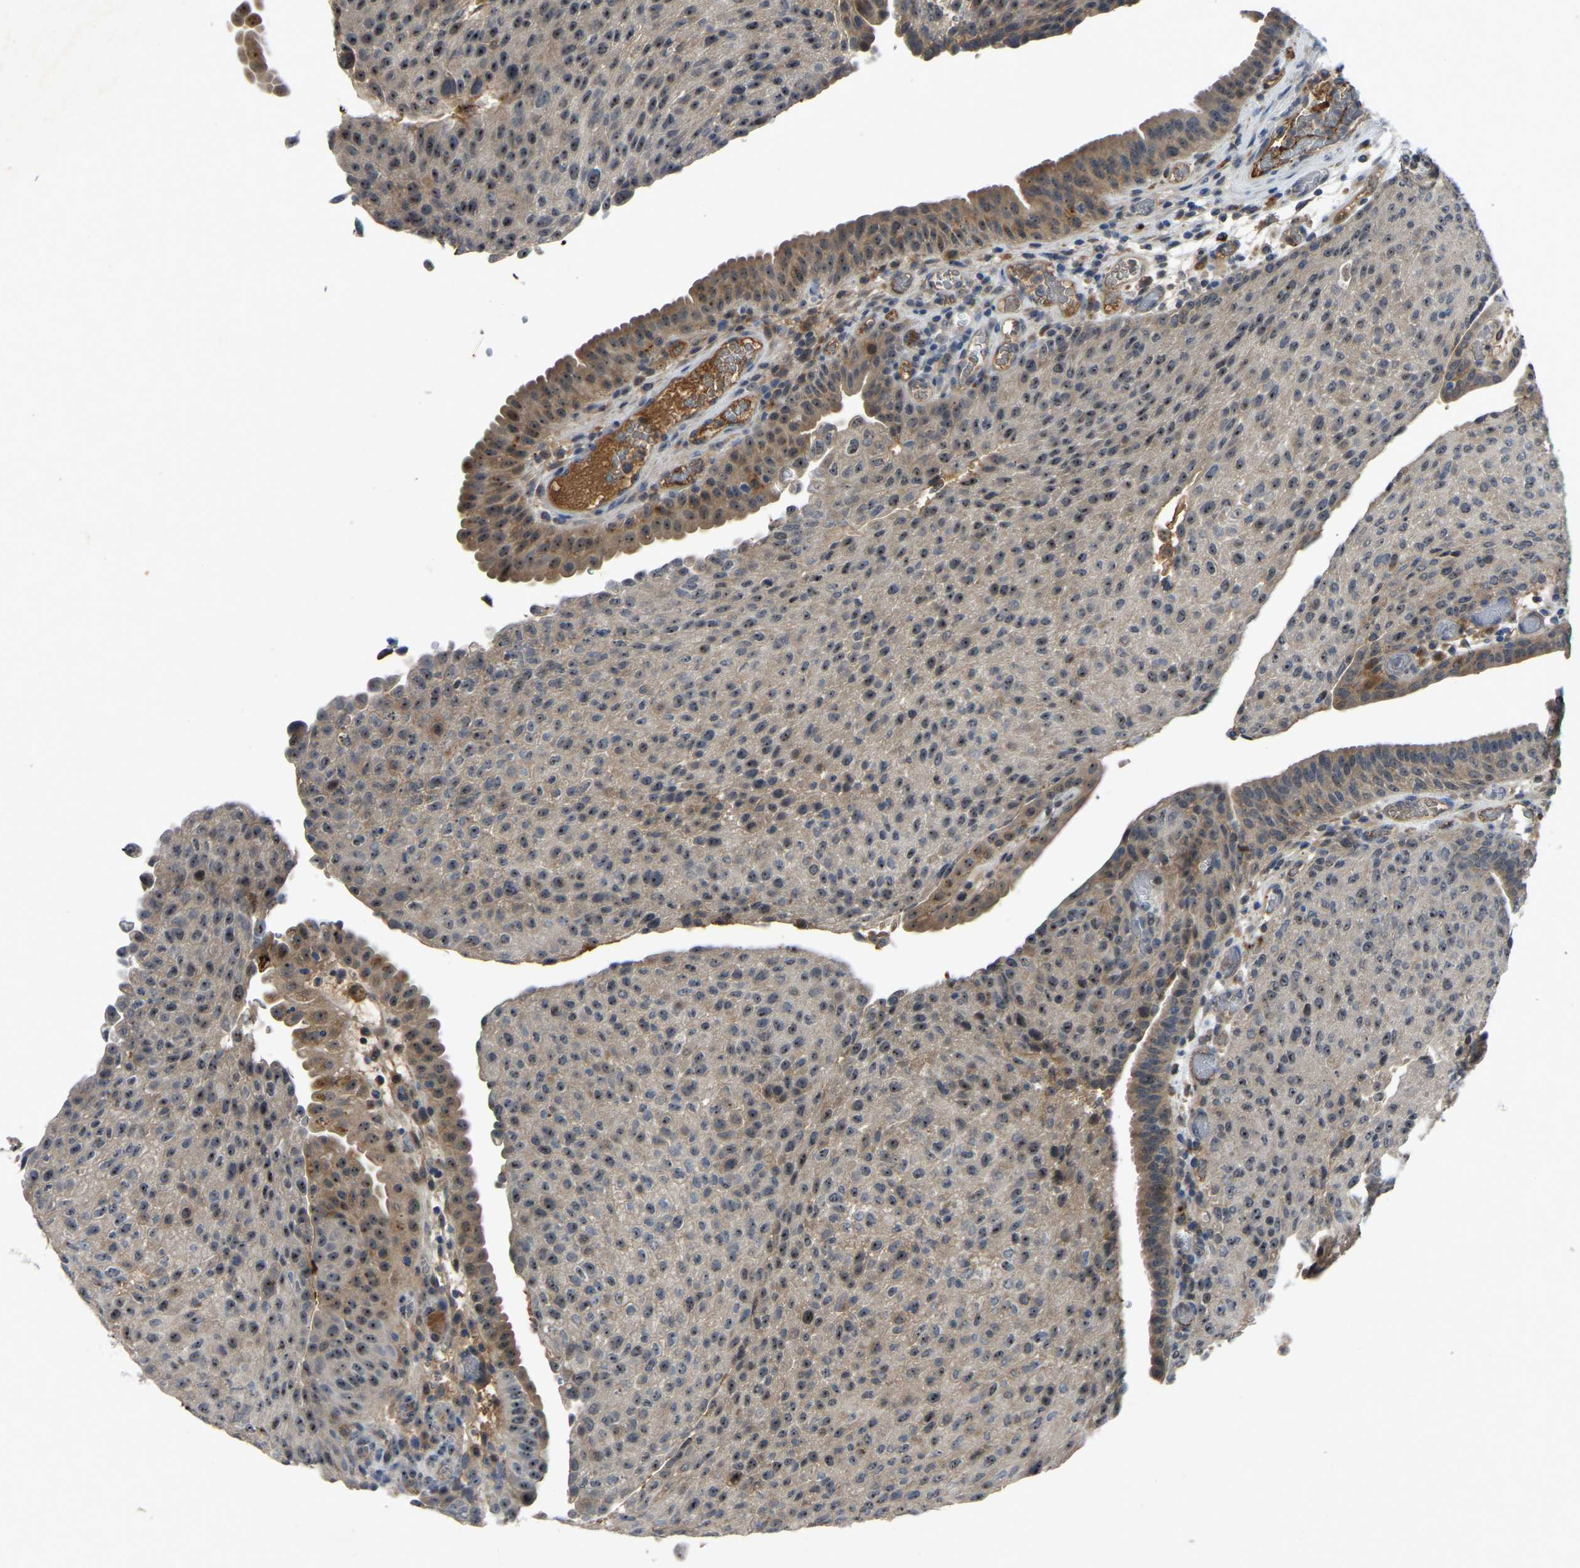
{"staining": {"intensity": "weak", "quantity": ">75%", "location": "cytoplasmic/membranous"}, "tissue": "urothelial cancer", "cell_type": "Tumor cells", "image_type": "cancer", "snomed": [{"axis": "morphology", "description": "Urothelial carcinoma, Low grade"}, {"axis": "morphology", "description": "Urothelial carcinoma, High grade"}, {"axis": "topography", "description": "Urinary bladder"}], "caption": "Protein staining shows weak cytoplasmic/membranous expression in about >75% of tumor cells in low-grade urothelial carcinoma.", "gene": "FHIT", "patient": {"sex": "male", "age": 35}}